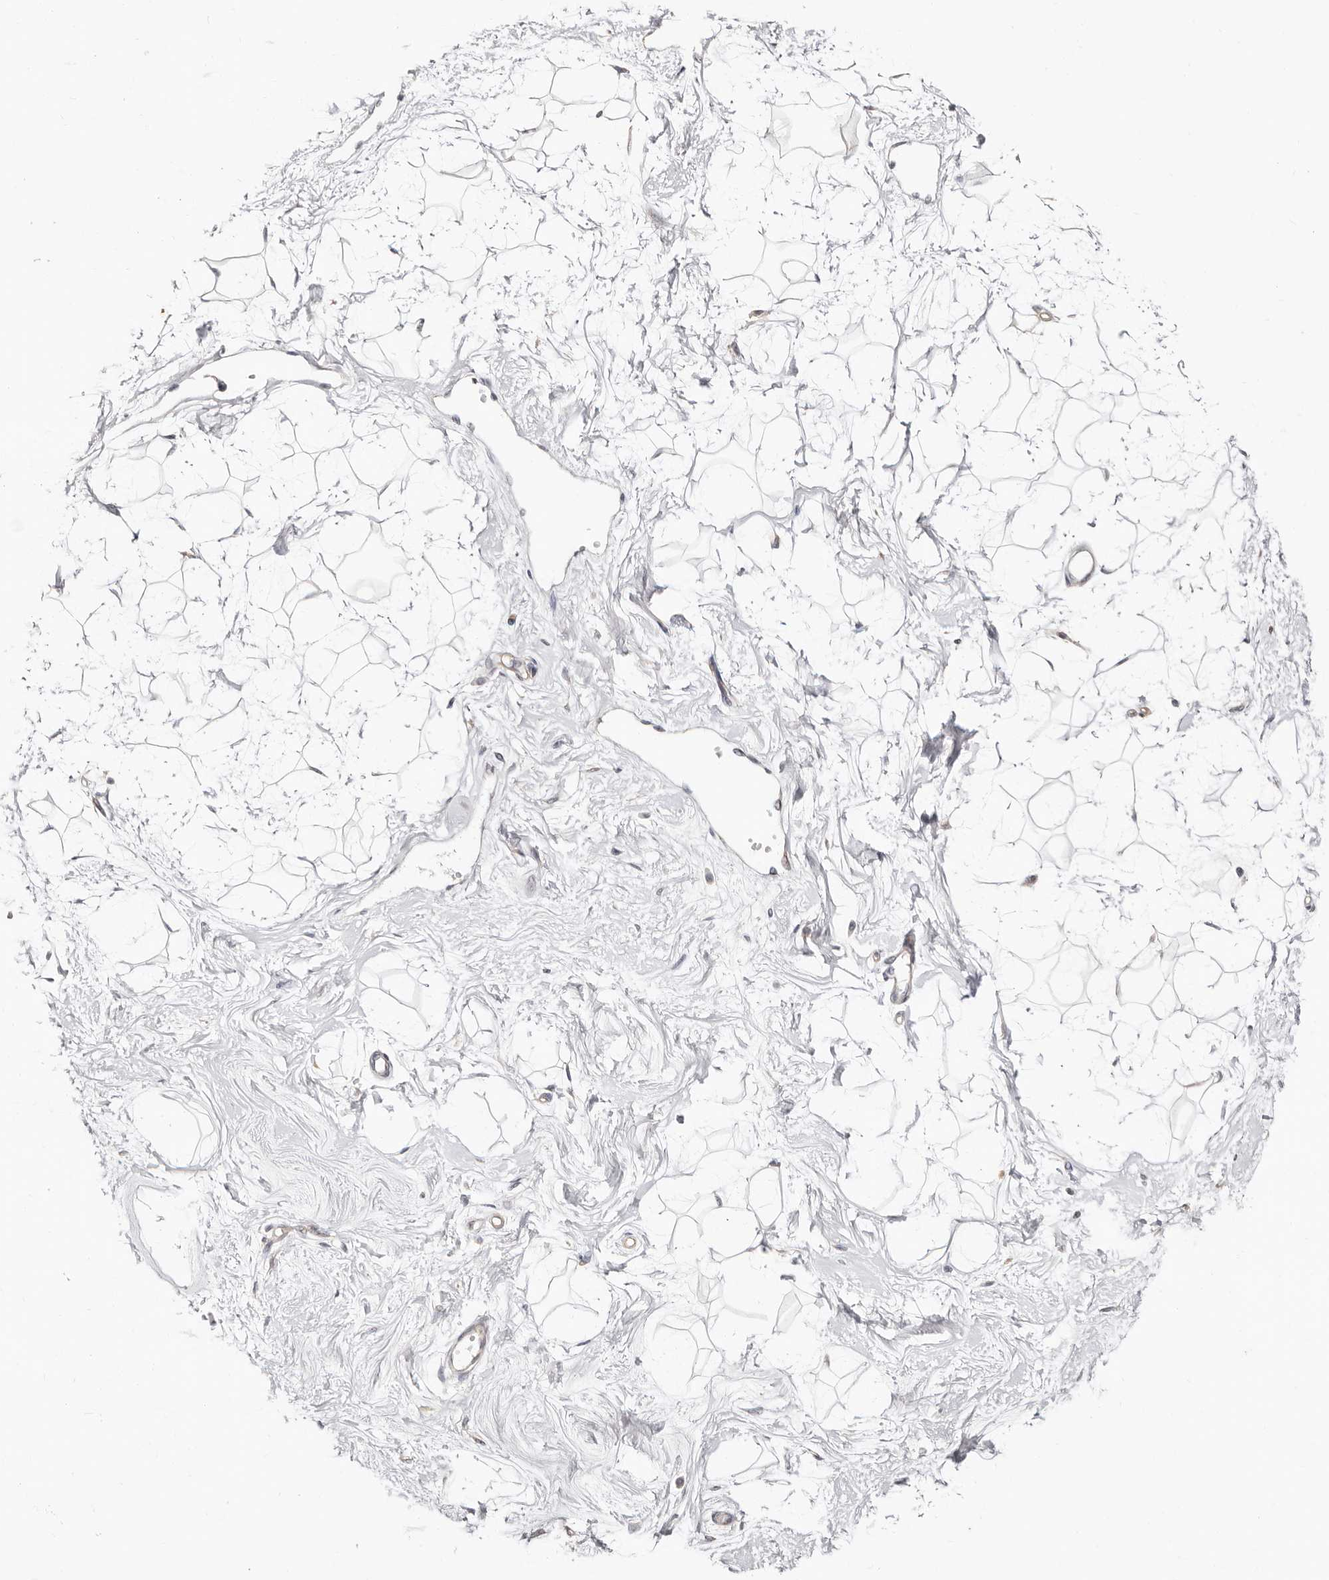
{"staining": {"intensity": "negative", "quantity": "none", "location": "none"}, "tissue": "breast", "cell_type": "Adipocytes", "image_type": "normal", "snomed": [{"axis": "morphology", "description": "Normal tissue, NOS"}, {"axis": "topography", "description": "Breast"}], "caption": "A high-resolution photomicrograph shows IHC staining of benign breast, which reveals no significant staining in adipocytes. (DAB immunohistochemistry, high magnification).", "gene": "BCL2L15", "patient": {"sex": "female", "age": 45}}